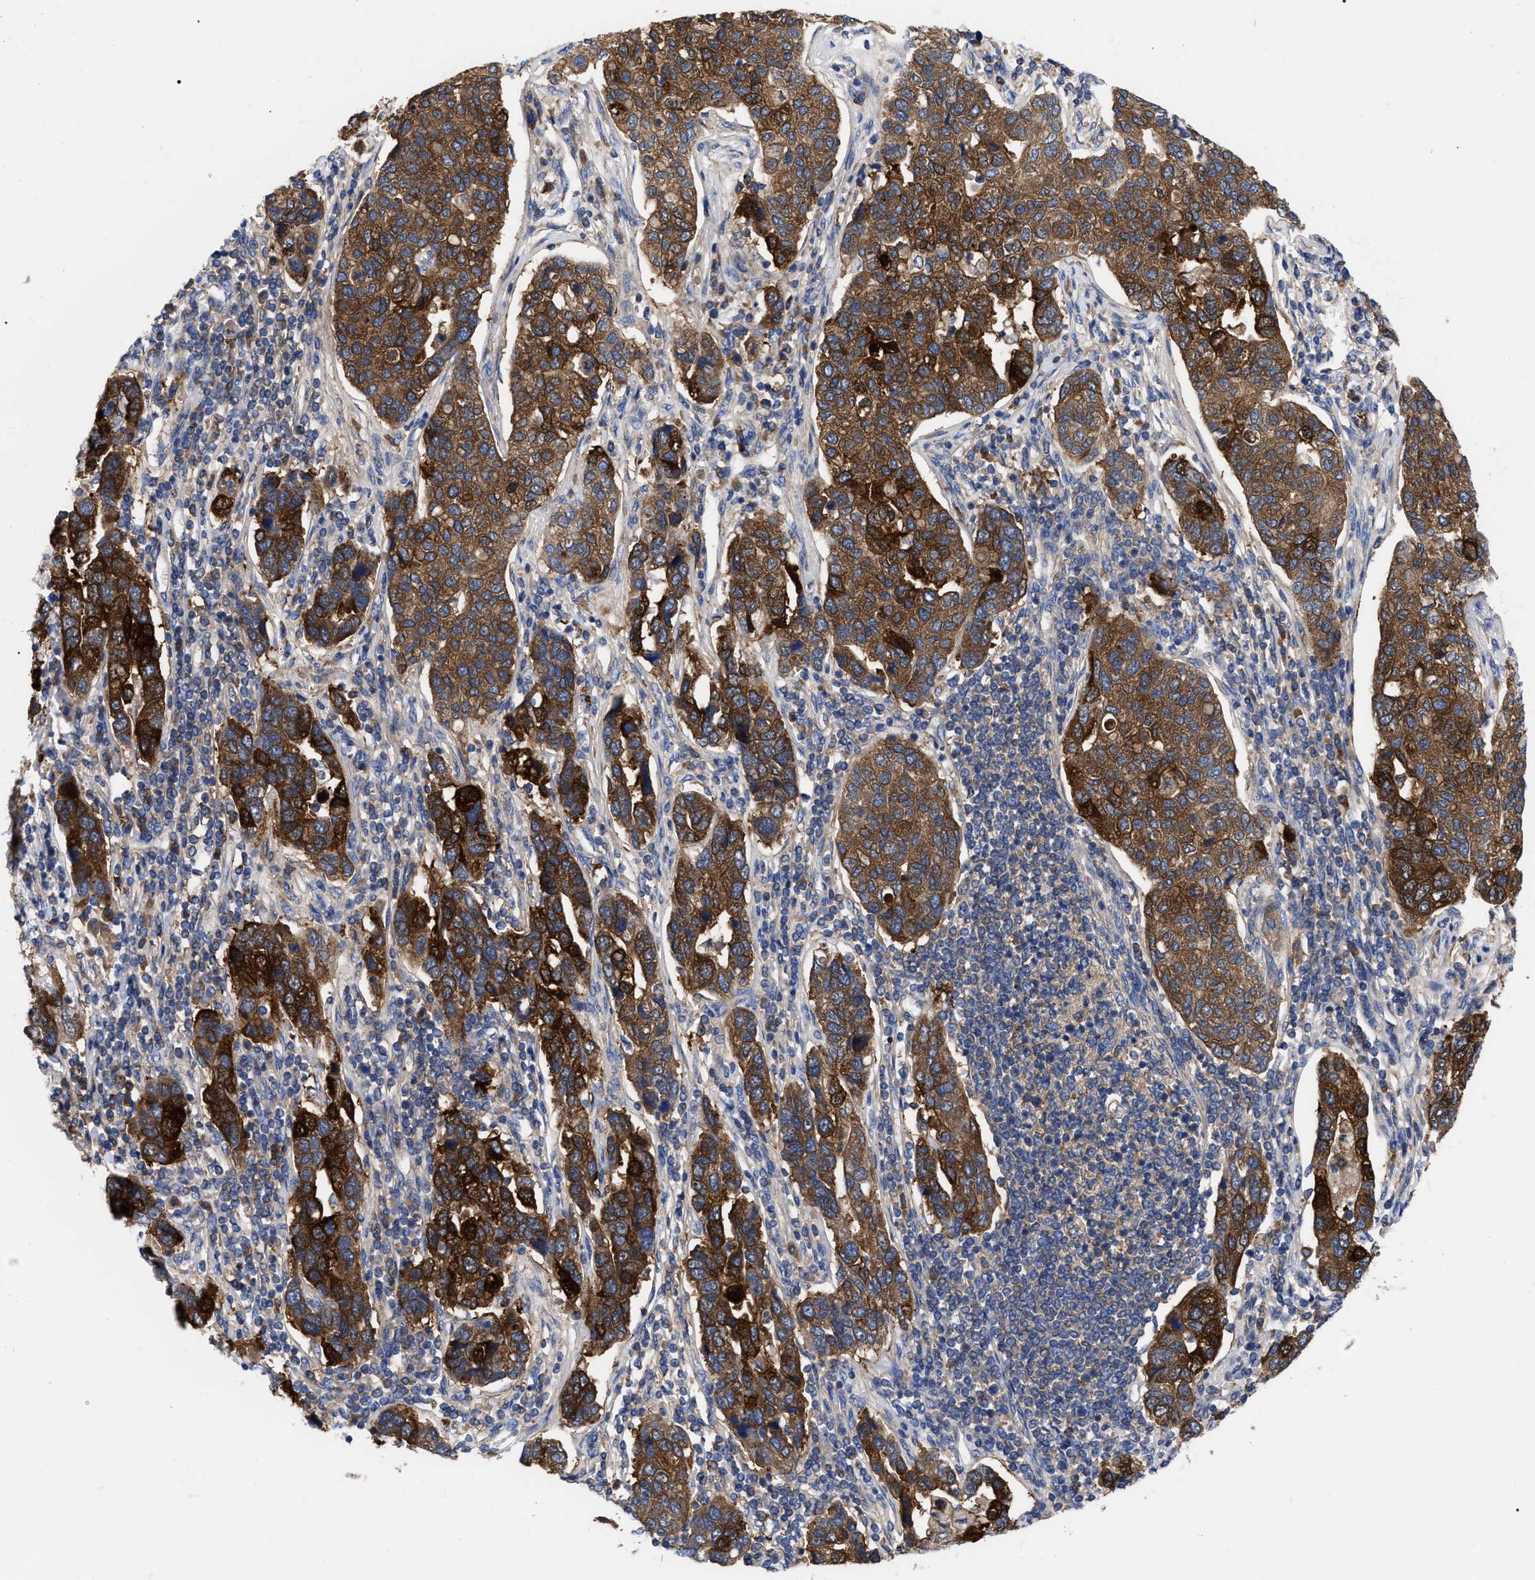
{"staining": {"intensity": "strong", "quantity": ">75%", "location": "cytoplasmic/membranous"}, "tissue": "pancreatic cancer", "cell_type": "Tumor cells", "image_type": "cancer", "snomed": [{"axis": "morphology", "description": "Adenocarcinoma, NOS"}, {"axis": "topography", "description": "Pancreas"}], "caption": "Protein staining by immunohistochemistry reveals strong cytoplasmic/membranous expression in about >75% of tumor cells in pancreatic cancer (adenocarcinoma).", "gene": "RBKS", "patient": {"sex": "female", "age": 61}}